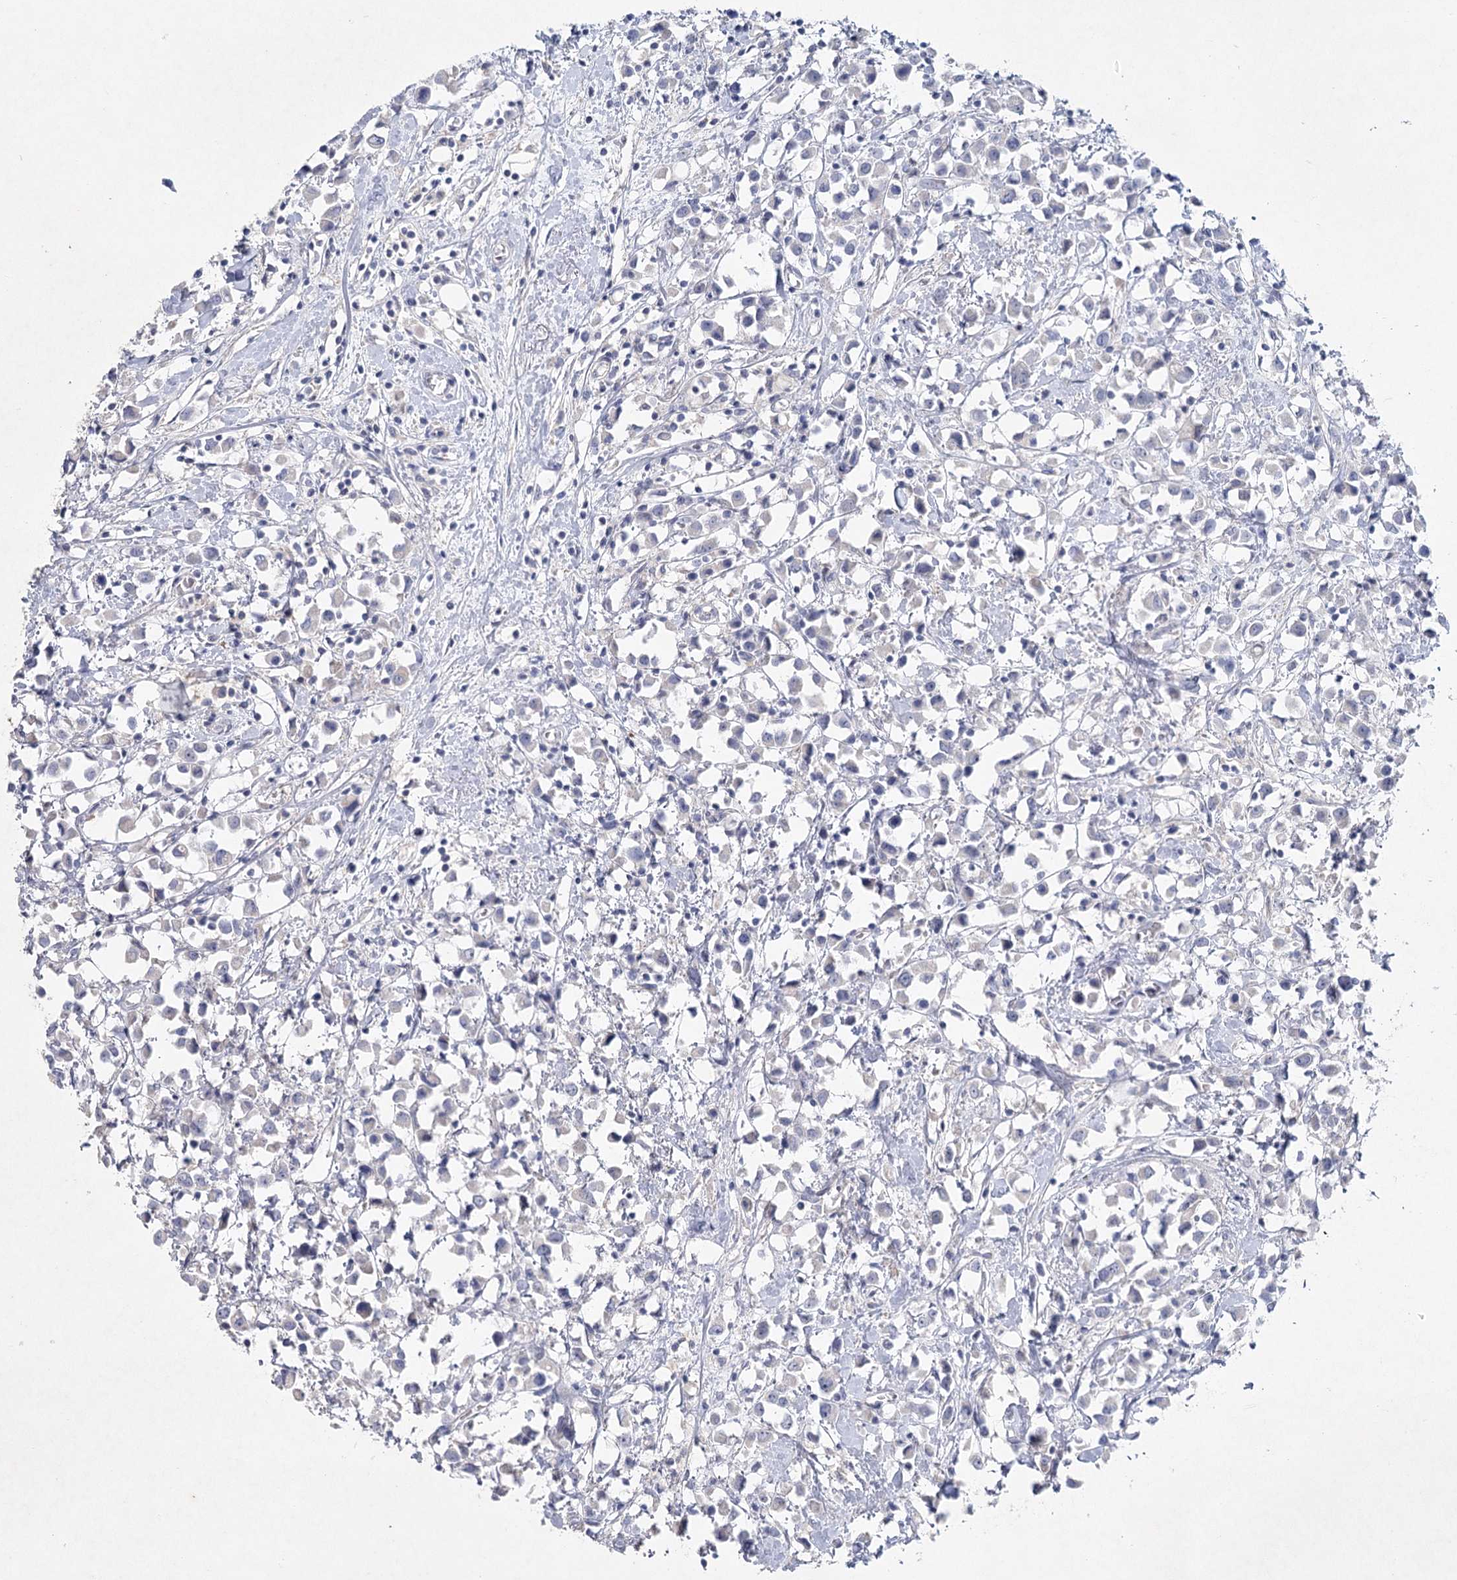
{"staining": {"intensity": "negative", "quantity": "none", "location": "none"}, "tissue": "breast cancer", "cell_type": "Tumor cells", "image_type": "cancer", "snomed": [{"axis": "morphology", "description": "Duct carcinoma"}, {"axis": "topography", "description": "Breast"}], "caption": "The immunohistochemistry (IHC) image has no significant positivity in tumor cells of breast cancer tissue.", "gene": "MAP3K13", "patient": {"sex": "female", "age": 61}}